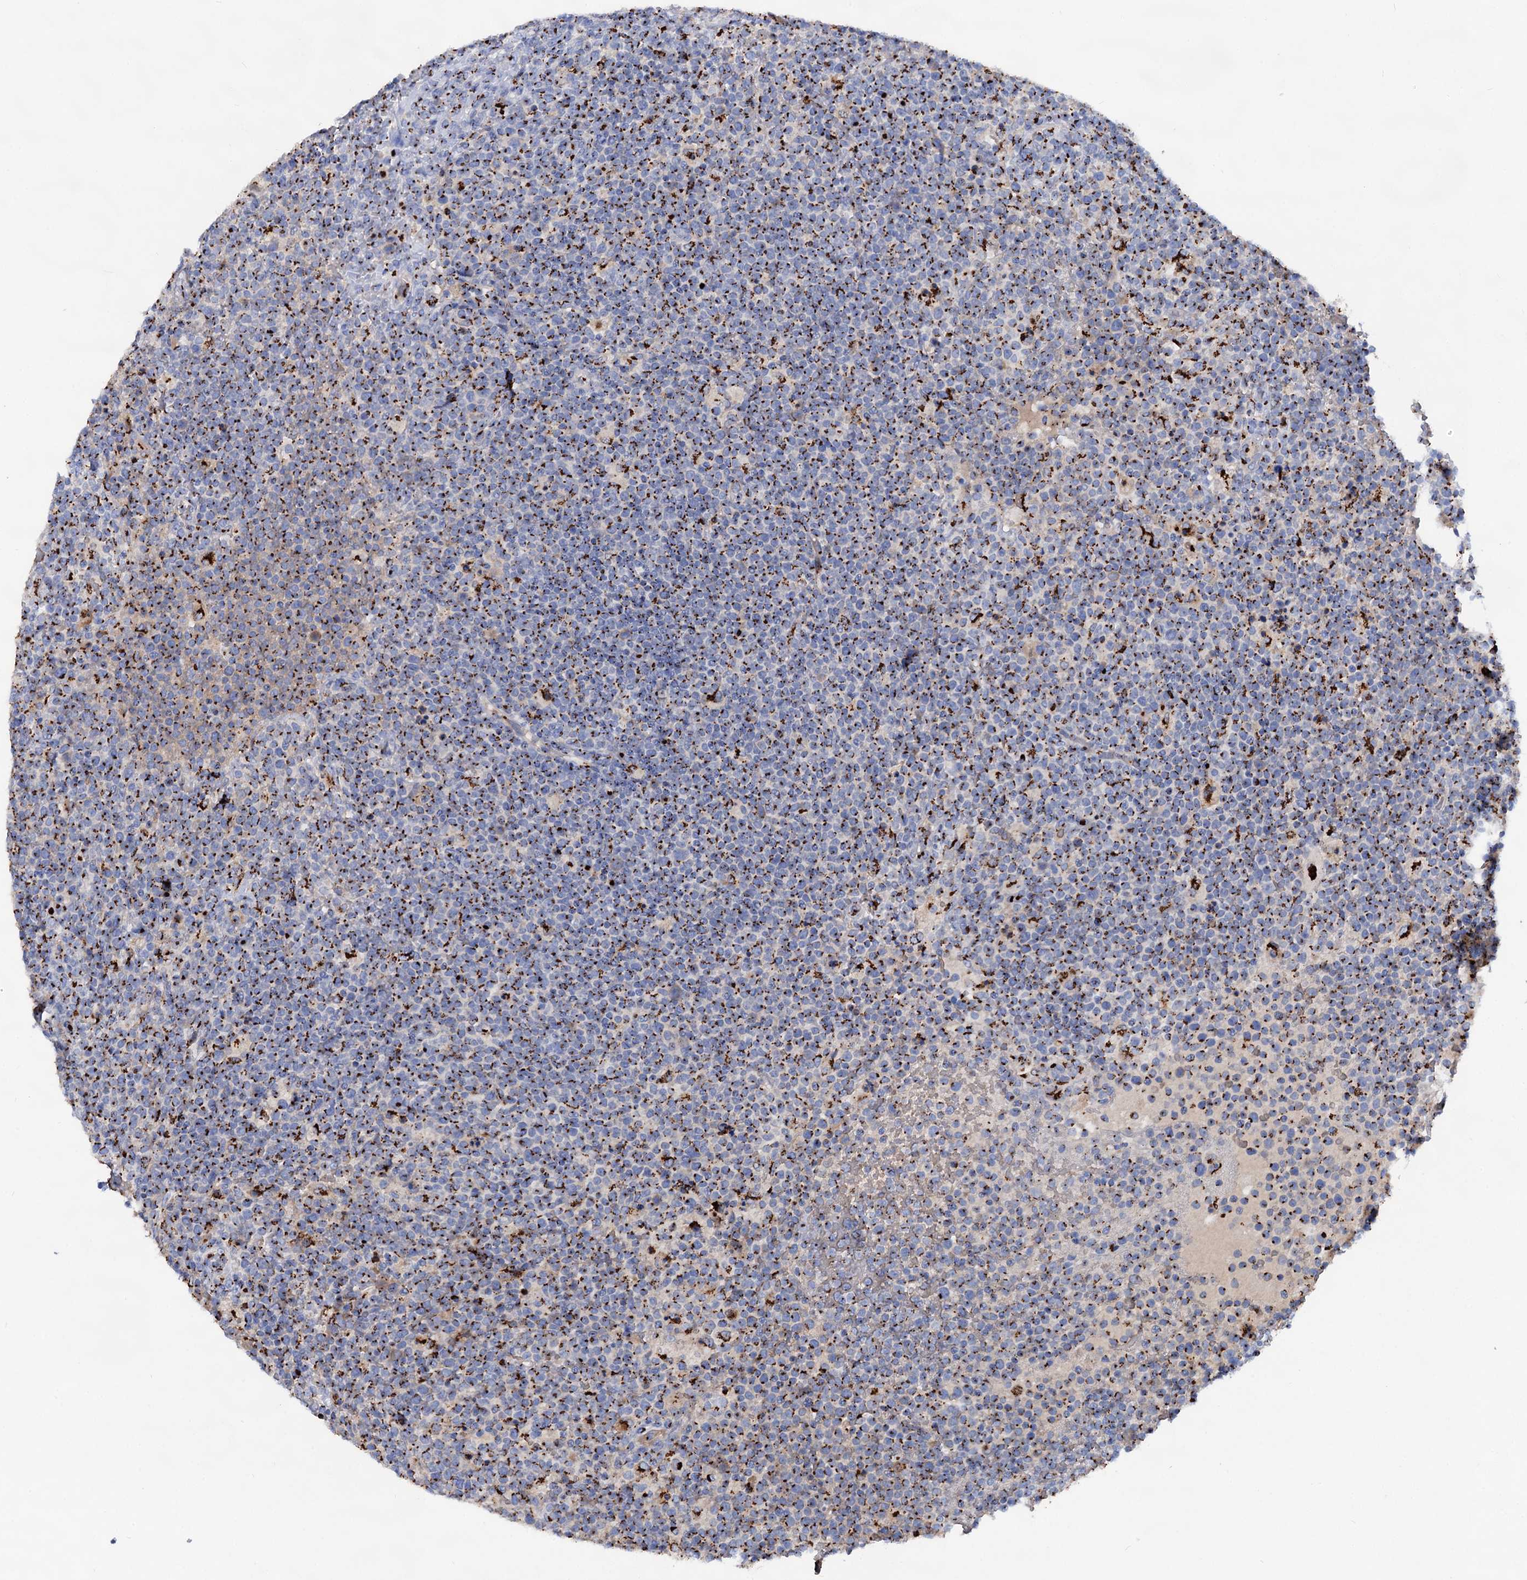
{"staining": {"intensity": "strong", "quantity": ">75%", "location": "cytoplasmic/membranous"}, "tissue": "lymphoma", "cell_type": "Tumor cells", "image_type": "cancer", "snomed": [{"axis": "morphology", "description": "Malignant lymphoma, non-Hodgkin's type, High grade"}, {"axis": "topography", "description": "Lymph node"}], "caption": "A histopathology image of human malignant lymphoma, non-Hodgkin's type (high-grade) stained for a protein reveals strong cytoplasmic/membranous brown staining in tumor cells.", "gene": "TM9SF3", "patient": {"sex": "male", "age": 61}}